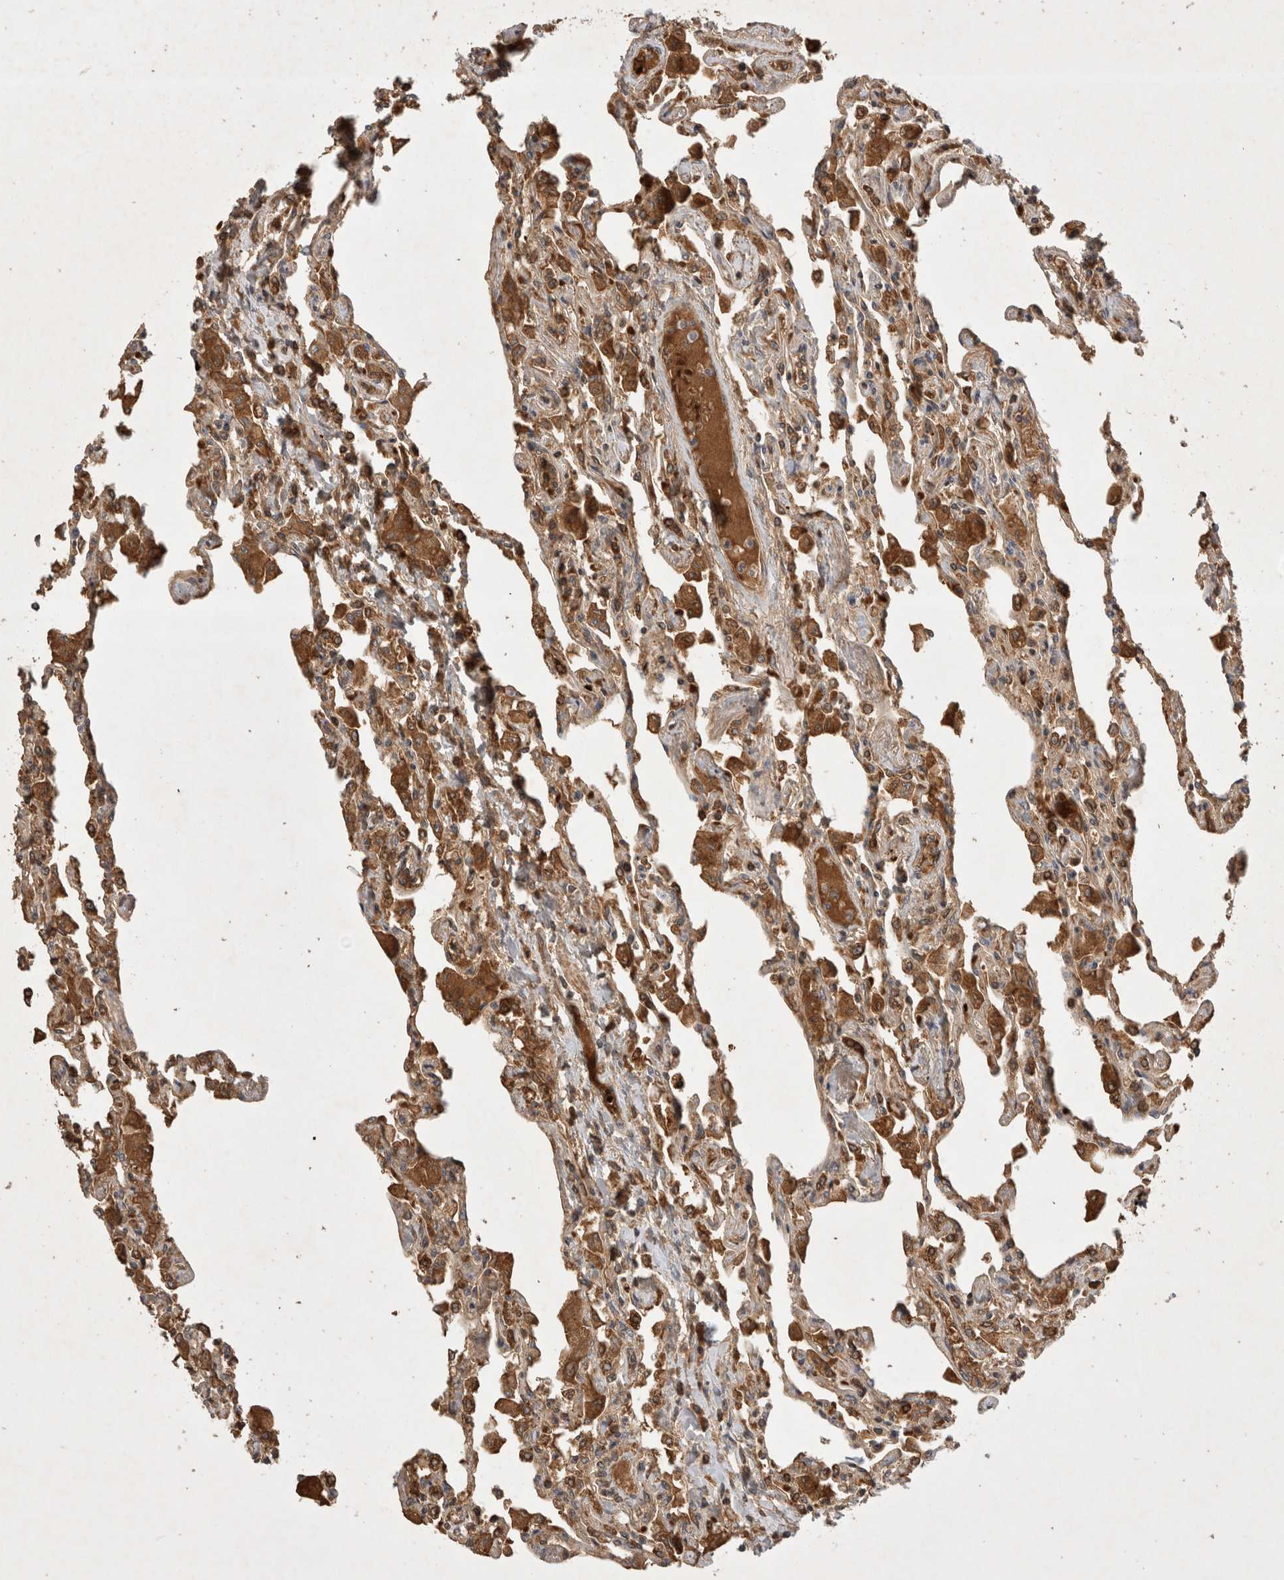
{"staining": {"intensity": "strong", "quantity": "25%-75%", "location": "cytoplasmic/membranous"}, "tissue": "lung", "cell_type": "Alveolar cells", "image_type": "normal", "snomed": [{"axis": "morphology", "description": "Normal tissue, NOS"}, {"axis": "topography", "description": "Bronchus"}, {"axis": "topography", "description": "Lung"}], "caption": "Human lung stained with a brown dye reveals strong cytoplasmic/membranous positive staining in about 25%-75% of alveolar cells.", "gene": "FAM221A", "patient": {"sex": "female", "age": 49}}